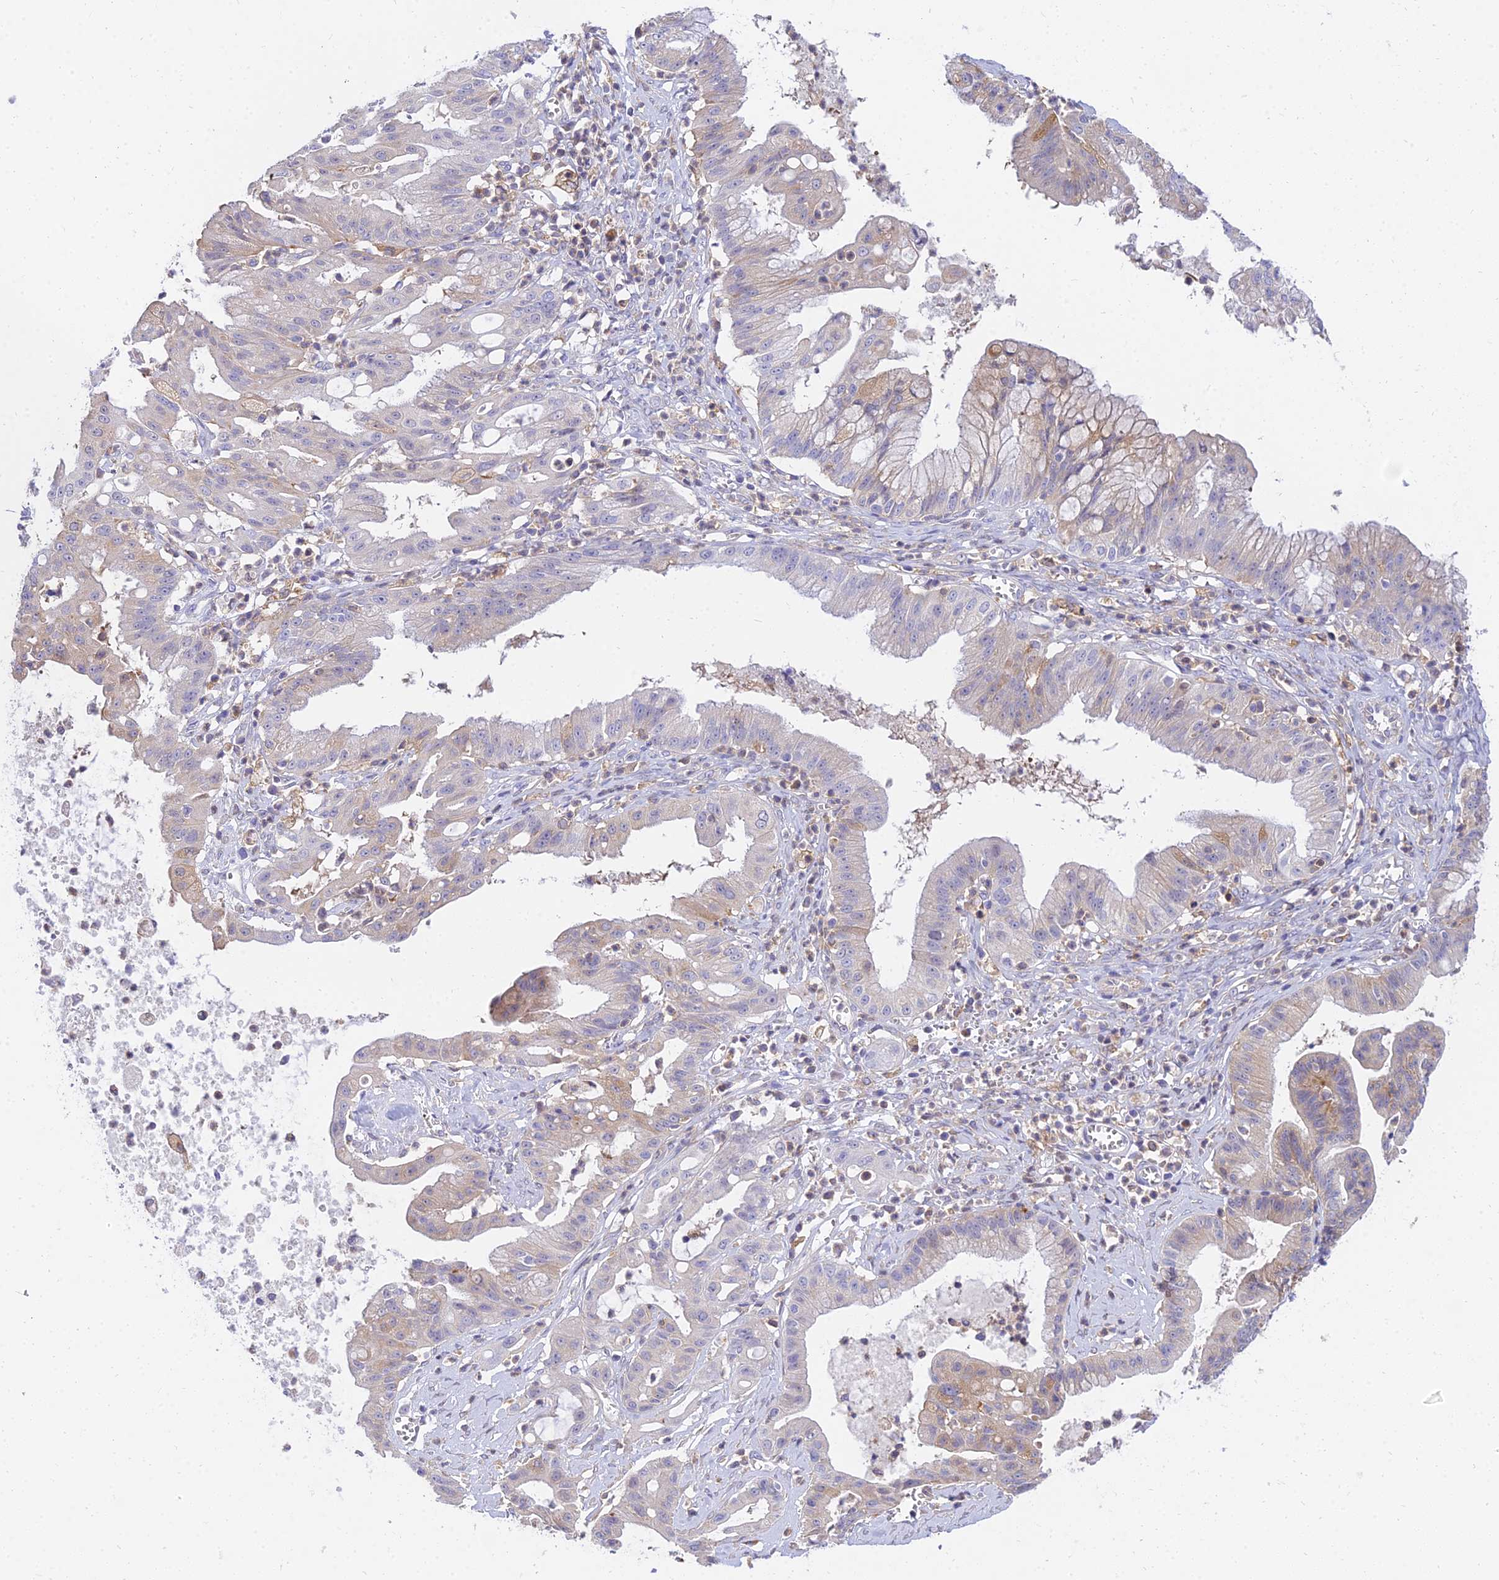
{"staining": {"intensity": "weak", "quantity": "<25%", "location": "cytoplasmic/membranous"}, "tissue": "ovarian cancer", "cell_type": "Tumor cells", "image_type": "cancer", "snomed": [{"axis": "morphology", "description": "Cystadenocarcinoma, mucinous, NOS"}, {"axis": "topography", "description": "Ovary"}], "caption": "IHC of mucinous cystadenocarcinoma (ovarian) shows no expression in tumor cells.", "gene": "ARL8B", "patient": {"sex": "female", "age": 70}}